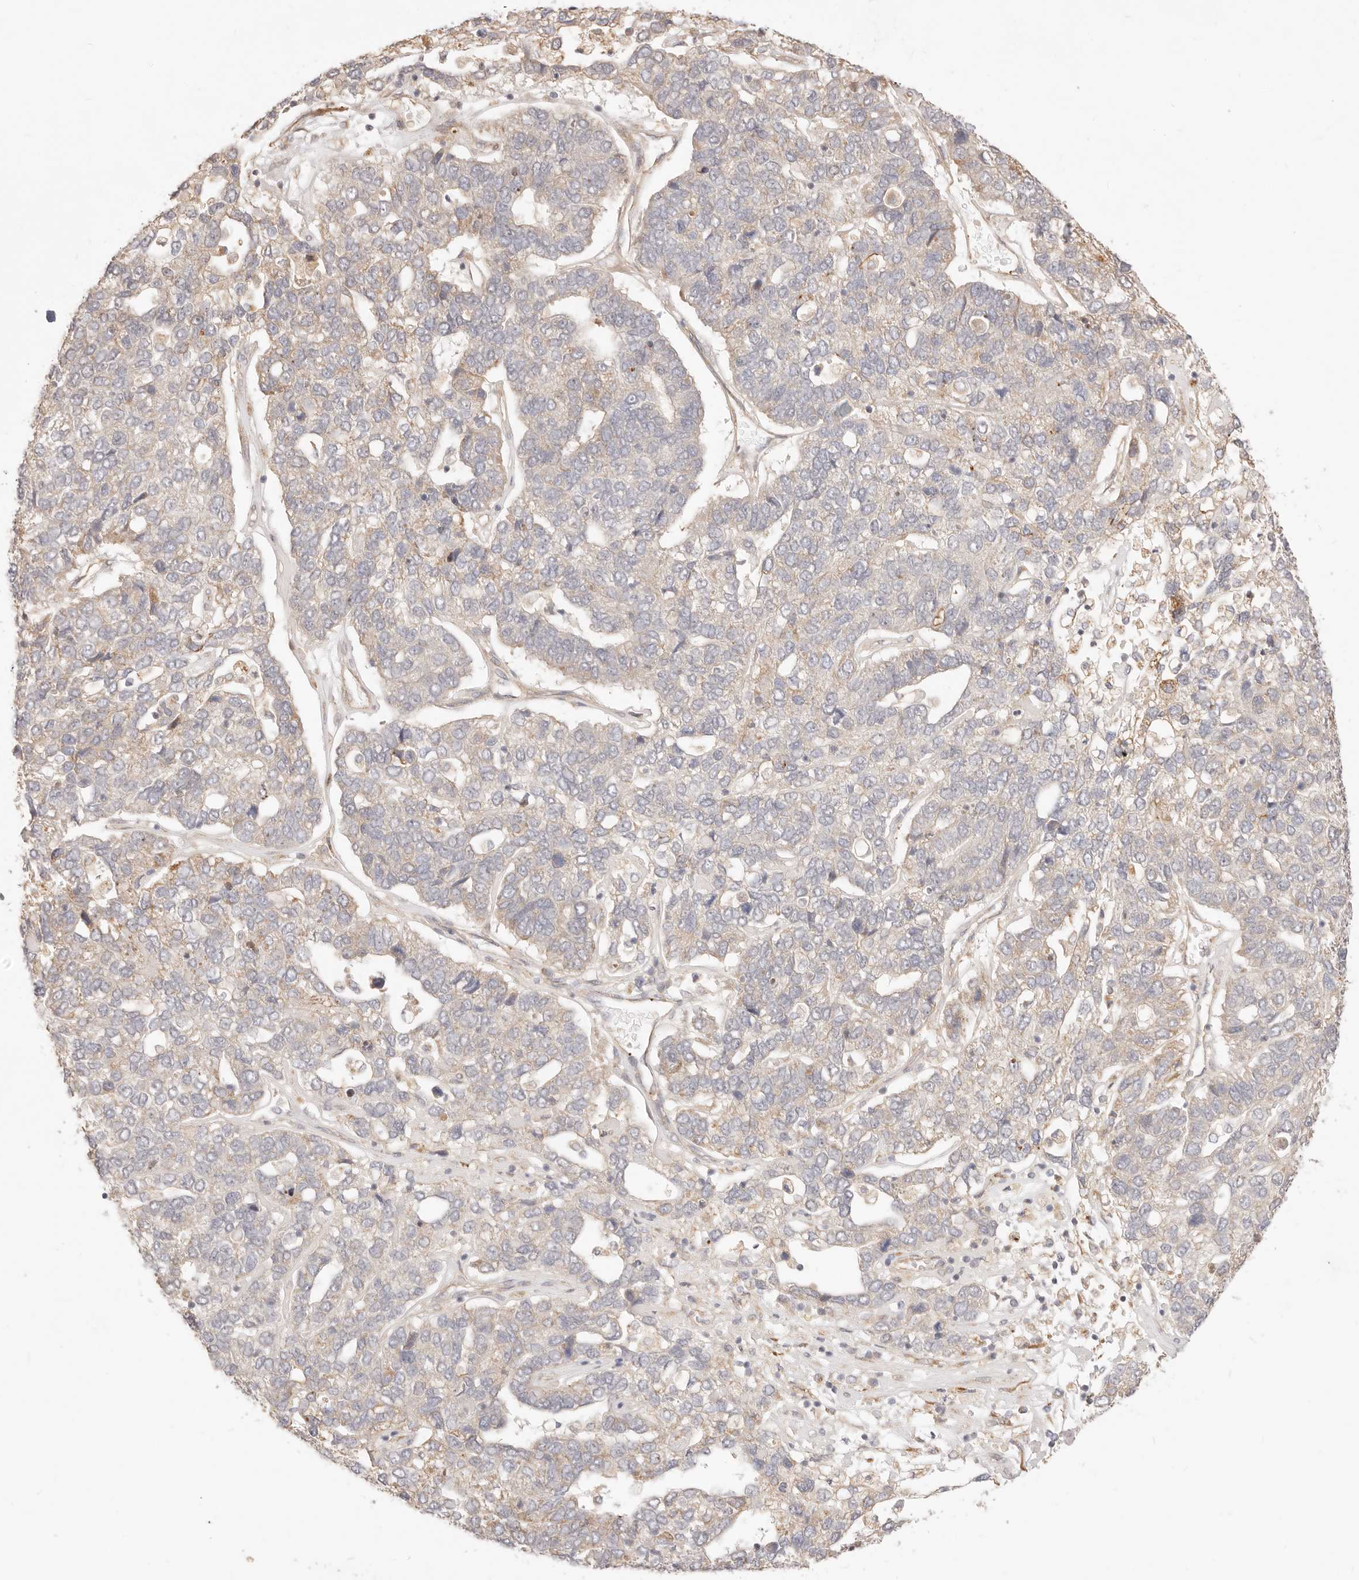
{"staining": {"intensity": "negative", "quantity": "none", "location": "none"}, "tissue": "pancreatic cancer", "cell_type": "Tumor cells", "image_type": "cancer", "snomed": [{"axis": "morphology", "description": "Adenocarcinoma, NOS"}, {"axis": "topography", "description": "Pancreas"}], "caption": "Immunohistochemistry of pancreatic cancer (adenocarcinoma) displays no staining in tumor cells.", "gene": "UBXN10", "patient": {"sex": "female", "age": 61}}